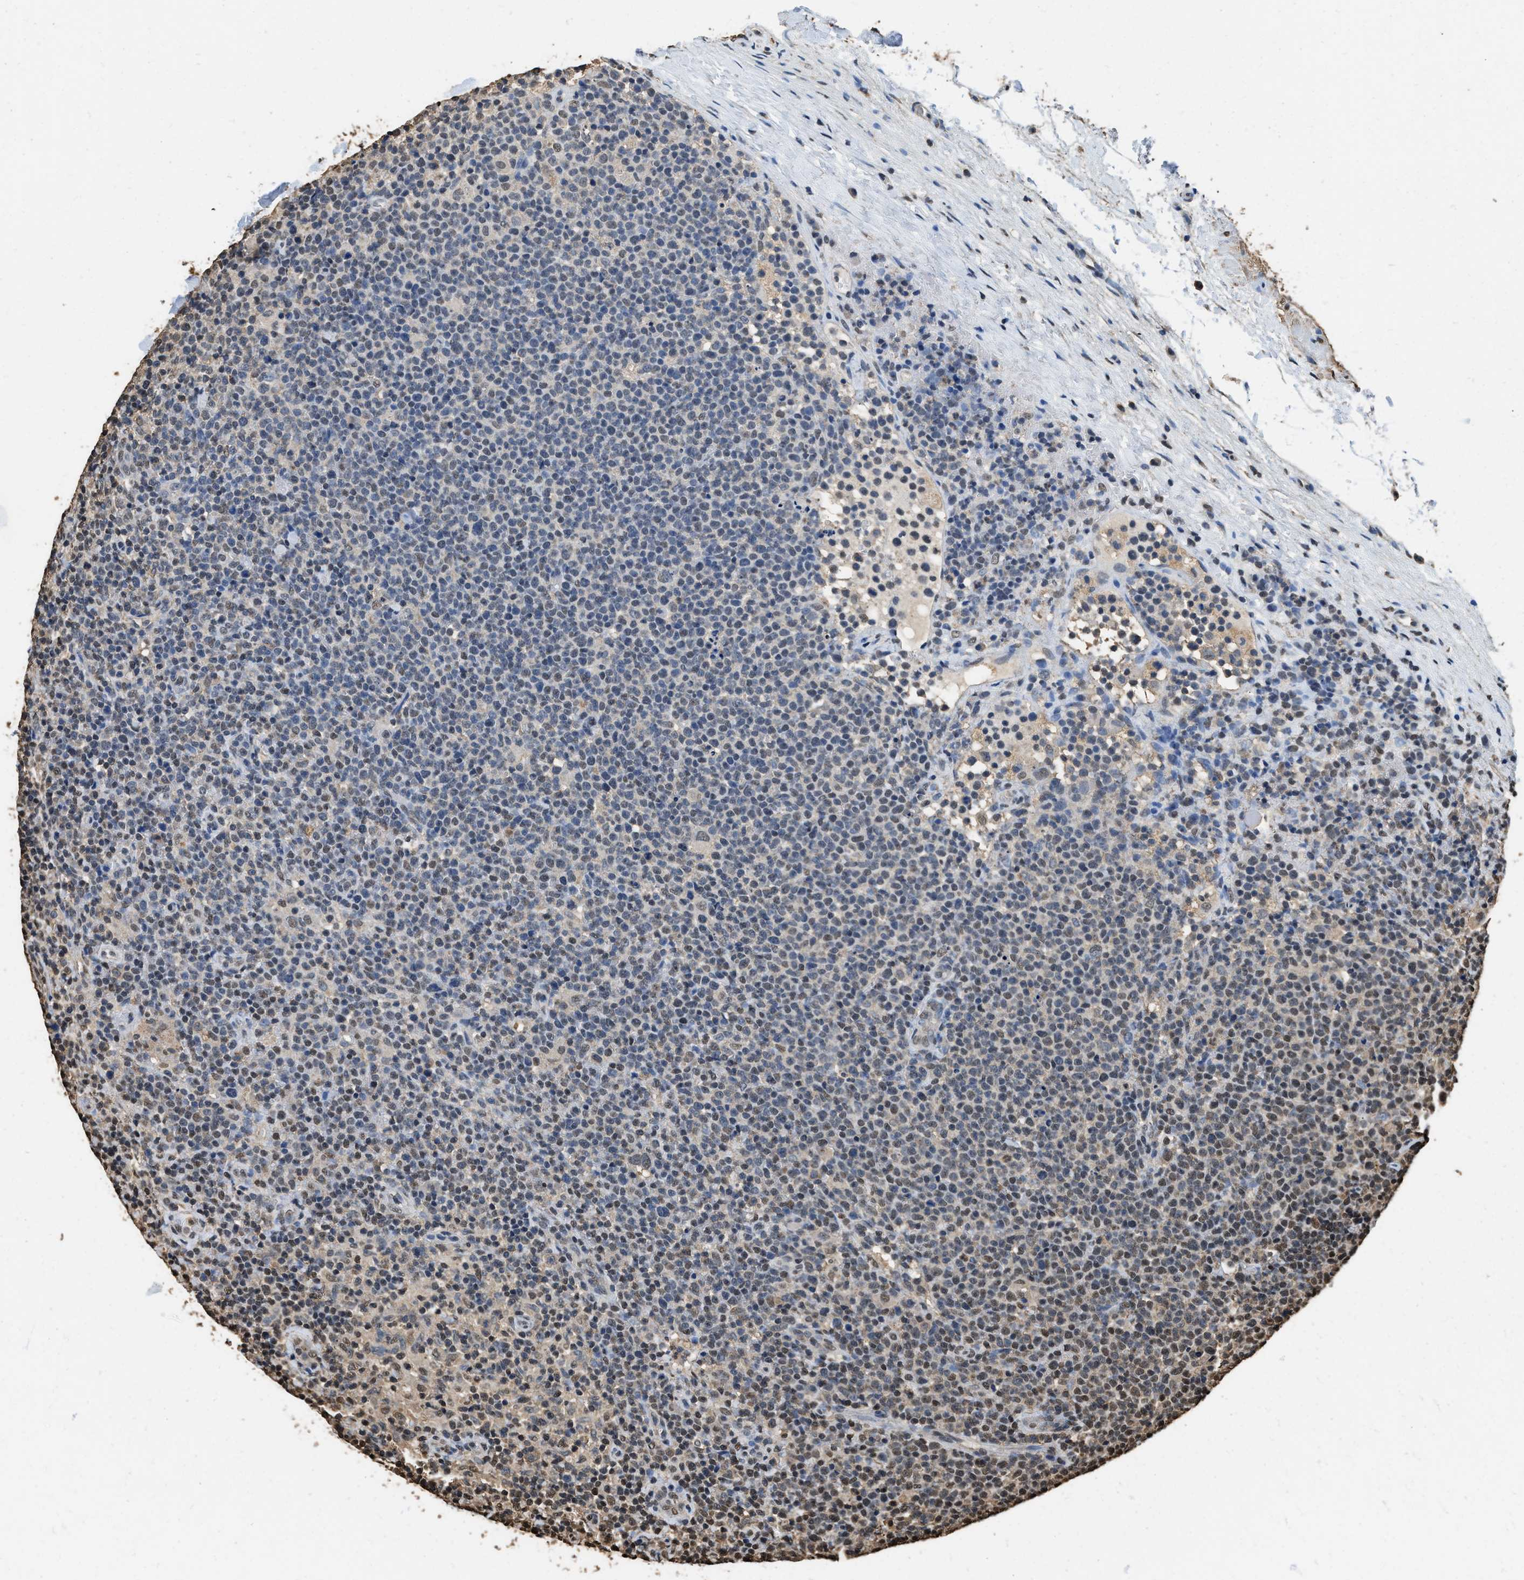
{"staining": {"intensity": "moderate", "quantity": "25%-75%", "location": "nuclear"}, "tissue": "lymphoma", "cell_type": "Tumor cells", "image_type": "cancer", "snomed": [{"axis": "morphology", "description": "Malignant lymphoma, non-Hodgkin's type, High grade"}, {"axis": "topography", "description": "Lymph node"}], "caption": "Immunohistochemical staining of lymphoma exhibits medium levels of moderate nuclear protein staining in approximately 25%-75% of tumor cells. Nuclei are stained in blue.", "gene": "GAPDH", "patient": {"sex": "male", "age": 61}}